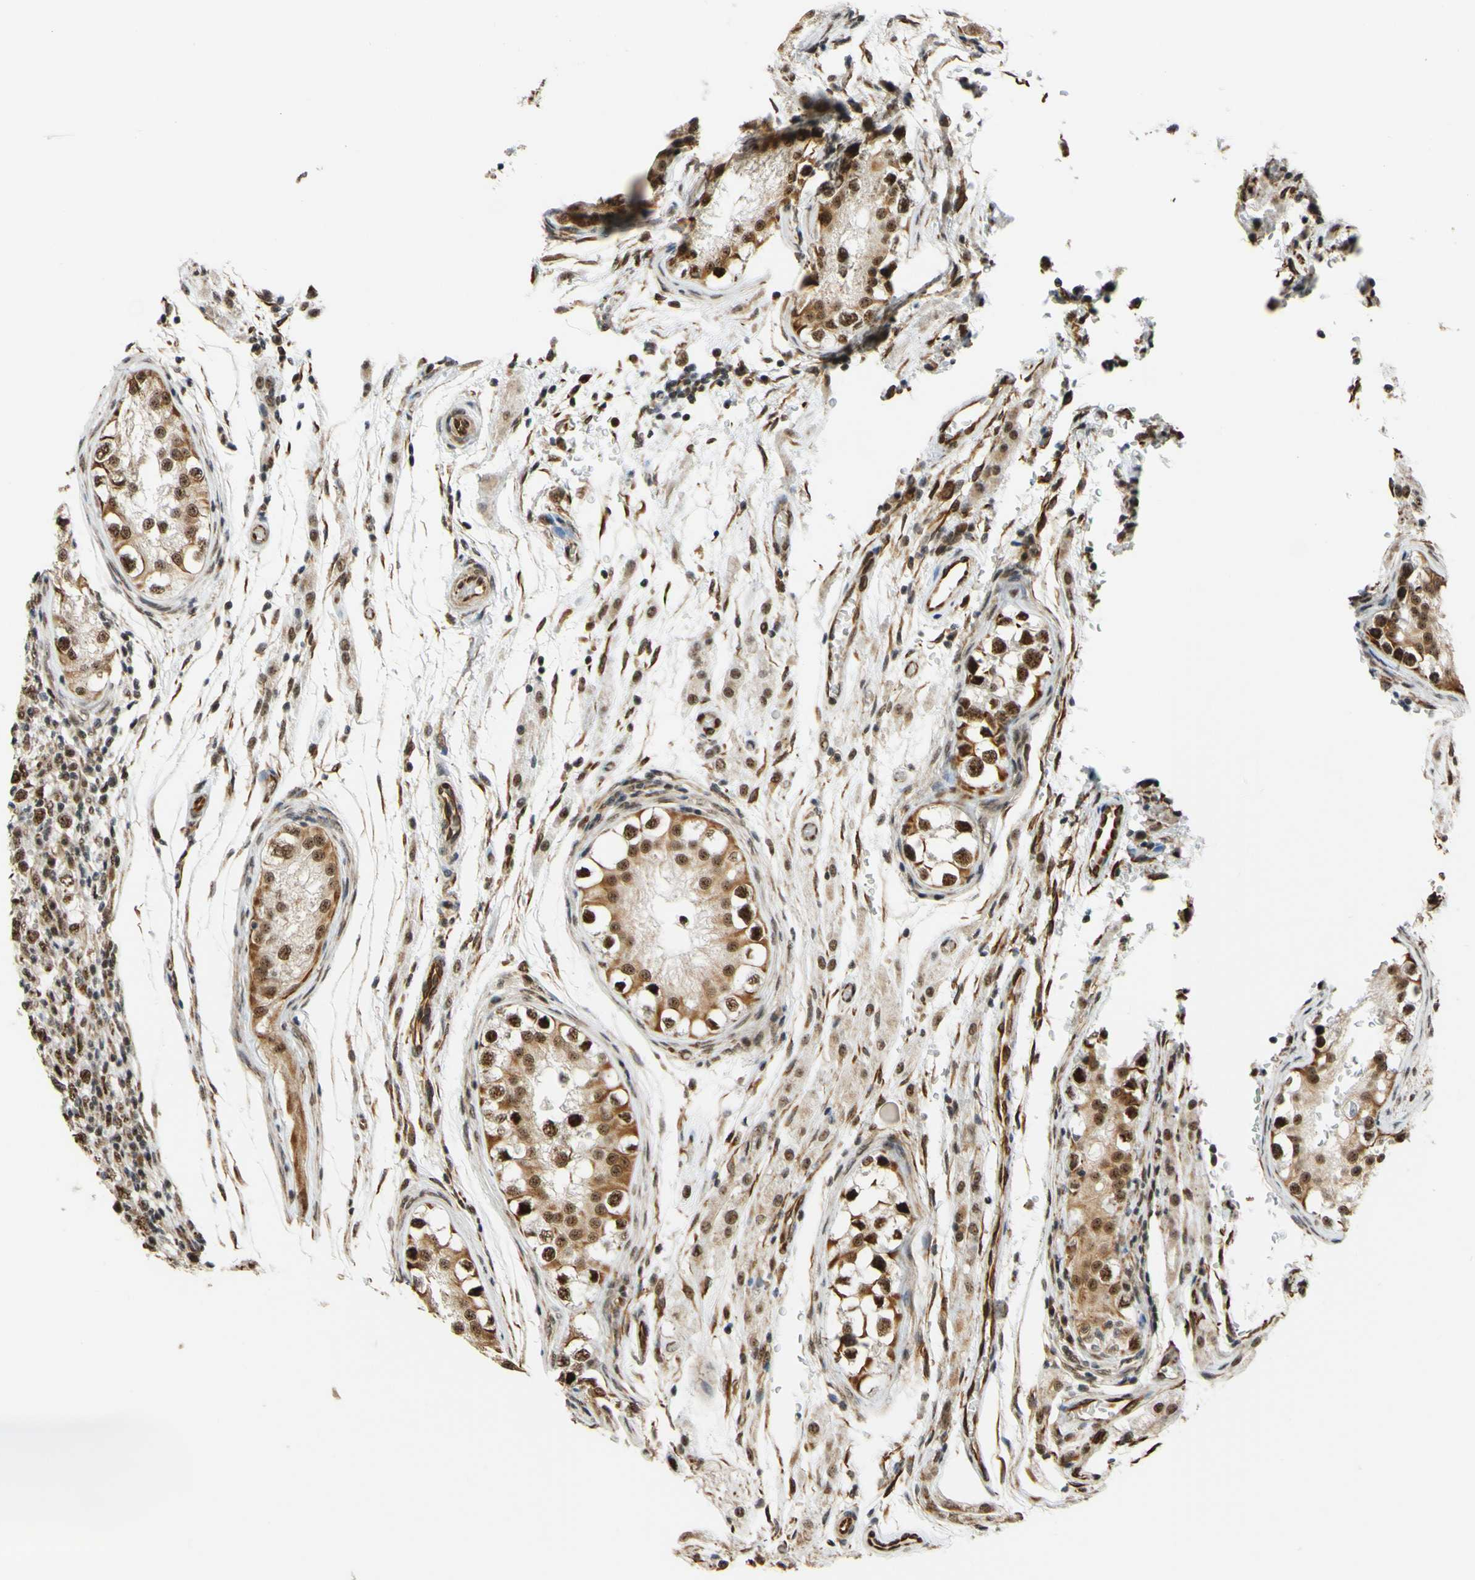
{"staining": {"intensity": "strong", "quantity": ">75%", "location": "nuclear"}, "tissue": "testis cancer", "cell_type": "Tumor cells", "image_type": "cancer", "snomed": [{"axis": "morphology", "description": "Carcinoma, Embryonal, NOS"}, {"axis": "topography", "description": "Testis"}], "caption": "Immunohistochemical staining of human embryonal carcinoma (testis) shows high levels of strong nuclear protein positivity in about >75% of tumor cells. (DAB (3,3'-diaminobenzidine) IHC, brown staining for protein, blue staining for nuclei).", "gene": "SAP18", "patient": {"sex": "male", "age": 21}}